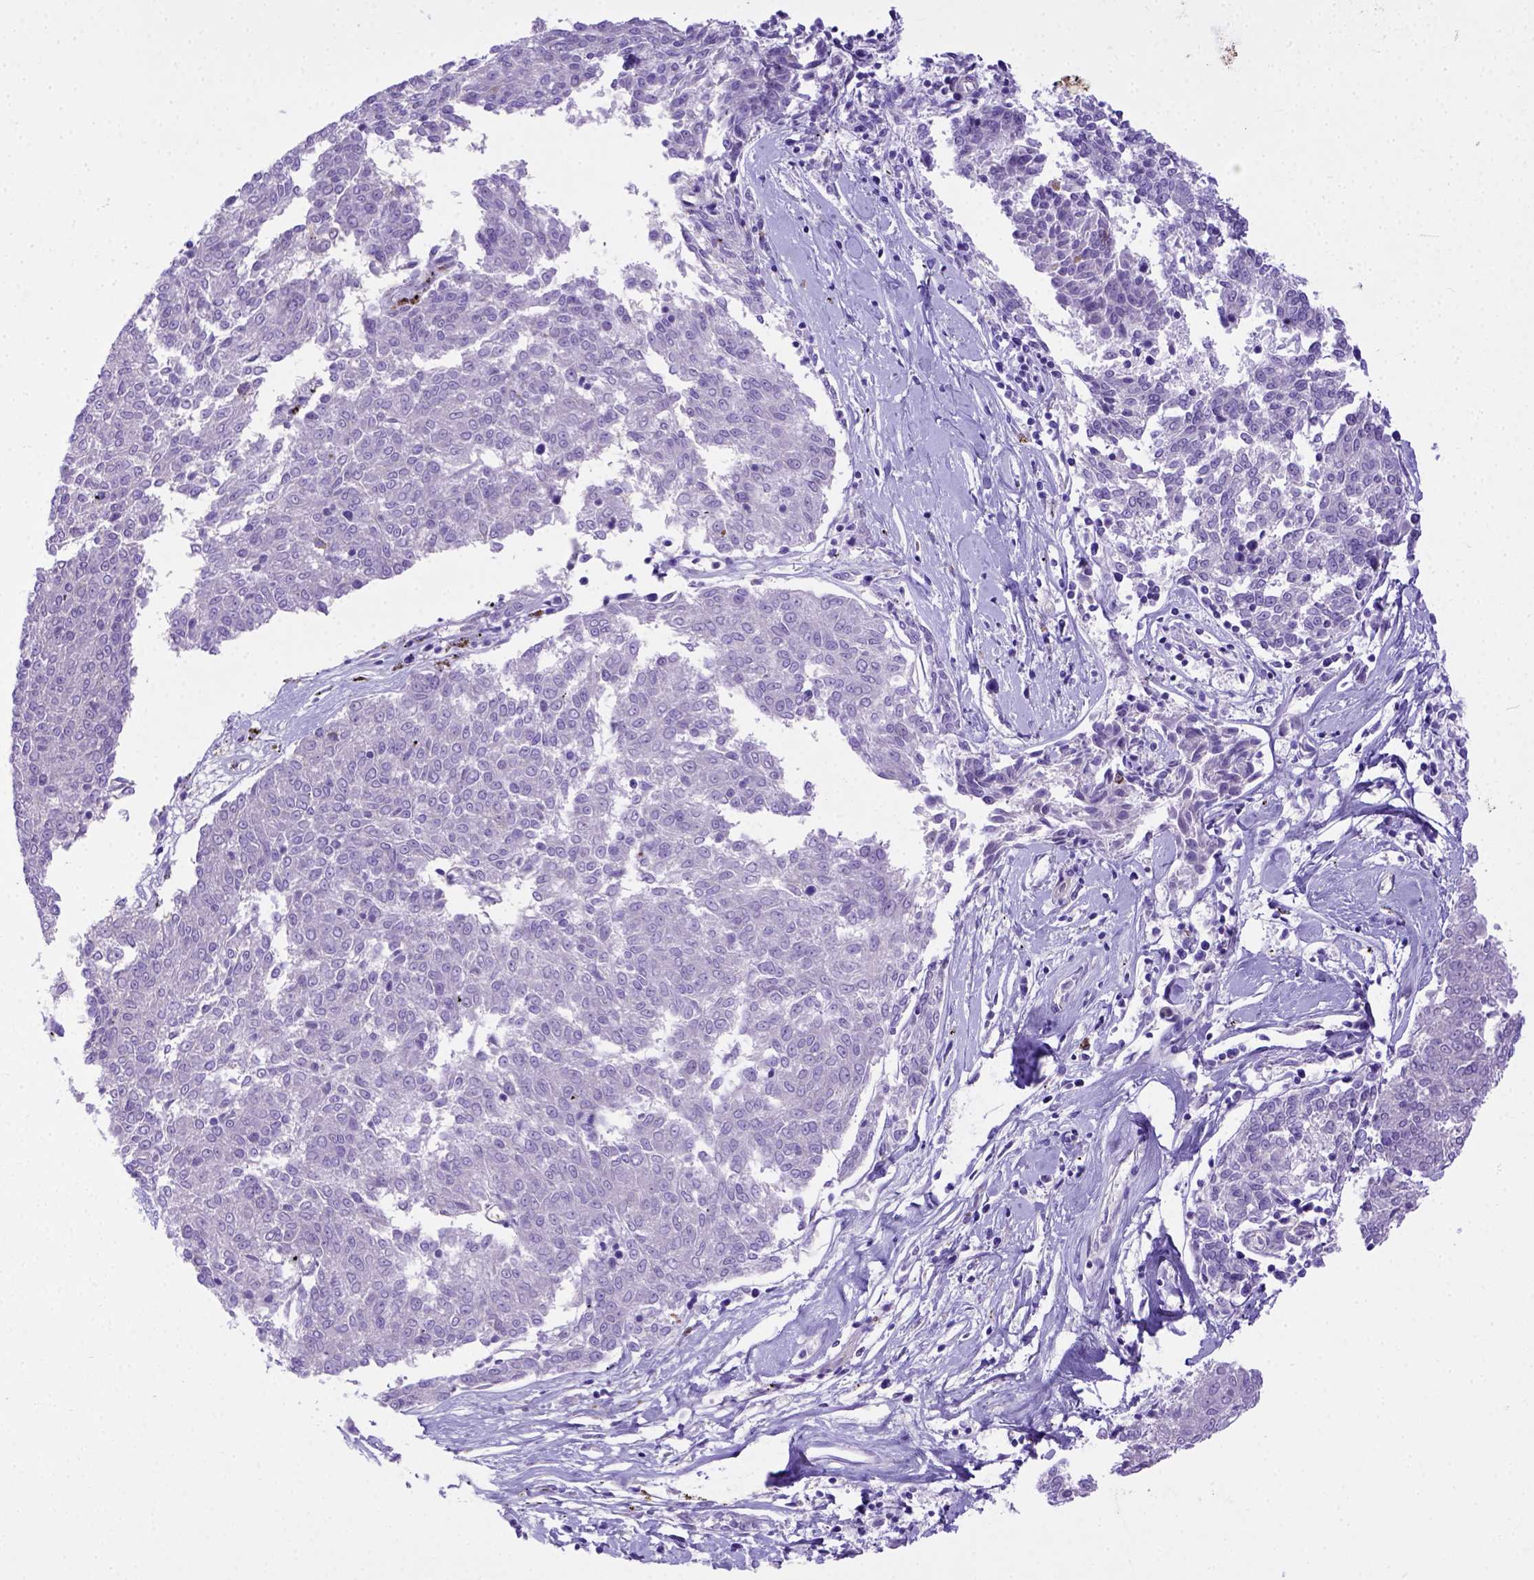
{"staining": {"intensity": "negative", "quantity": "none", "location": "none"}, "tissue": "melanoma", "cell_type": "Tumor cells", "image_type": "cancer", "snomed": [{"axis": "morphology", "description": "Malignant melanoma, NOS"}, {"axis": "topography", "description": "Skin"}], "caption": "DAB (3,3'-diaminobenzidine) immunohistochemical staining of malignant melanoma shows no significant expression in tumor cells.", "gene": "LRRC18", "patient": {"sex": "female", "age": 72}}